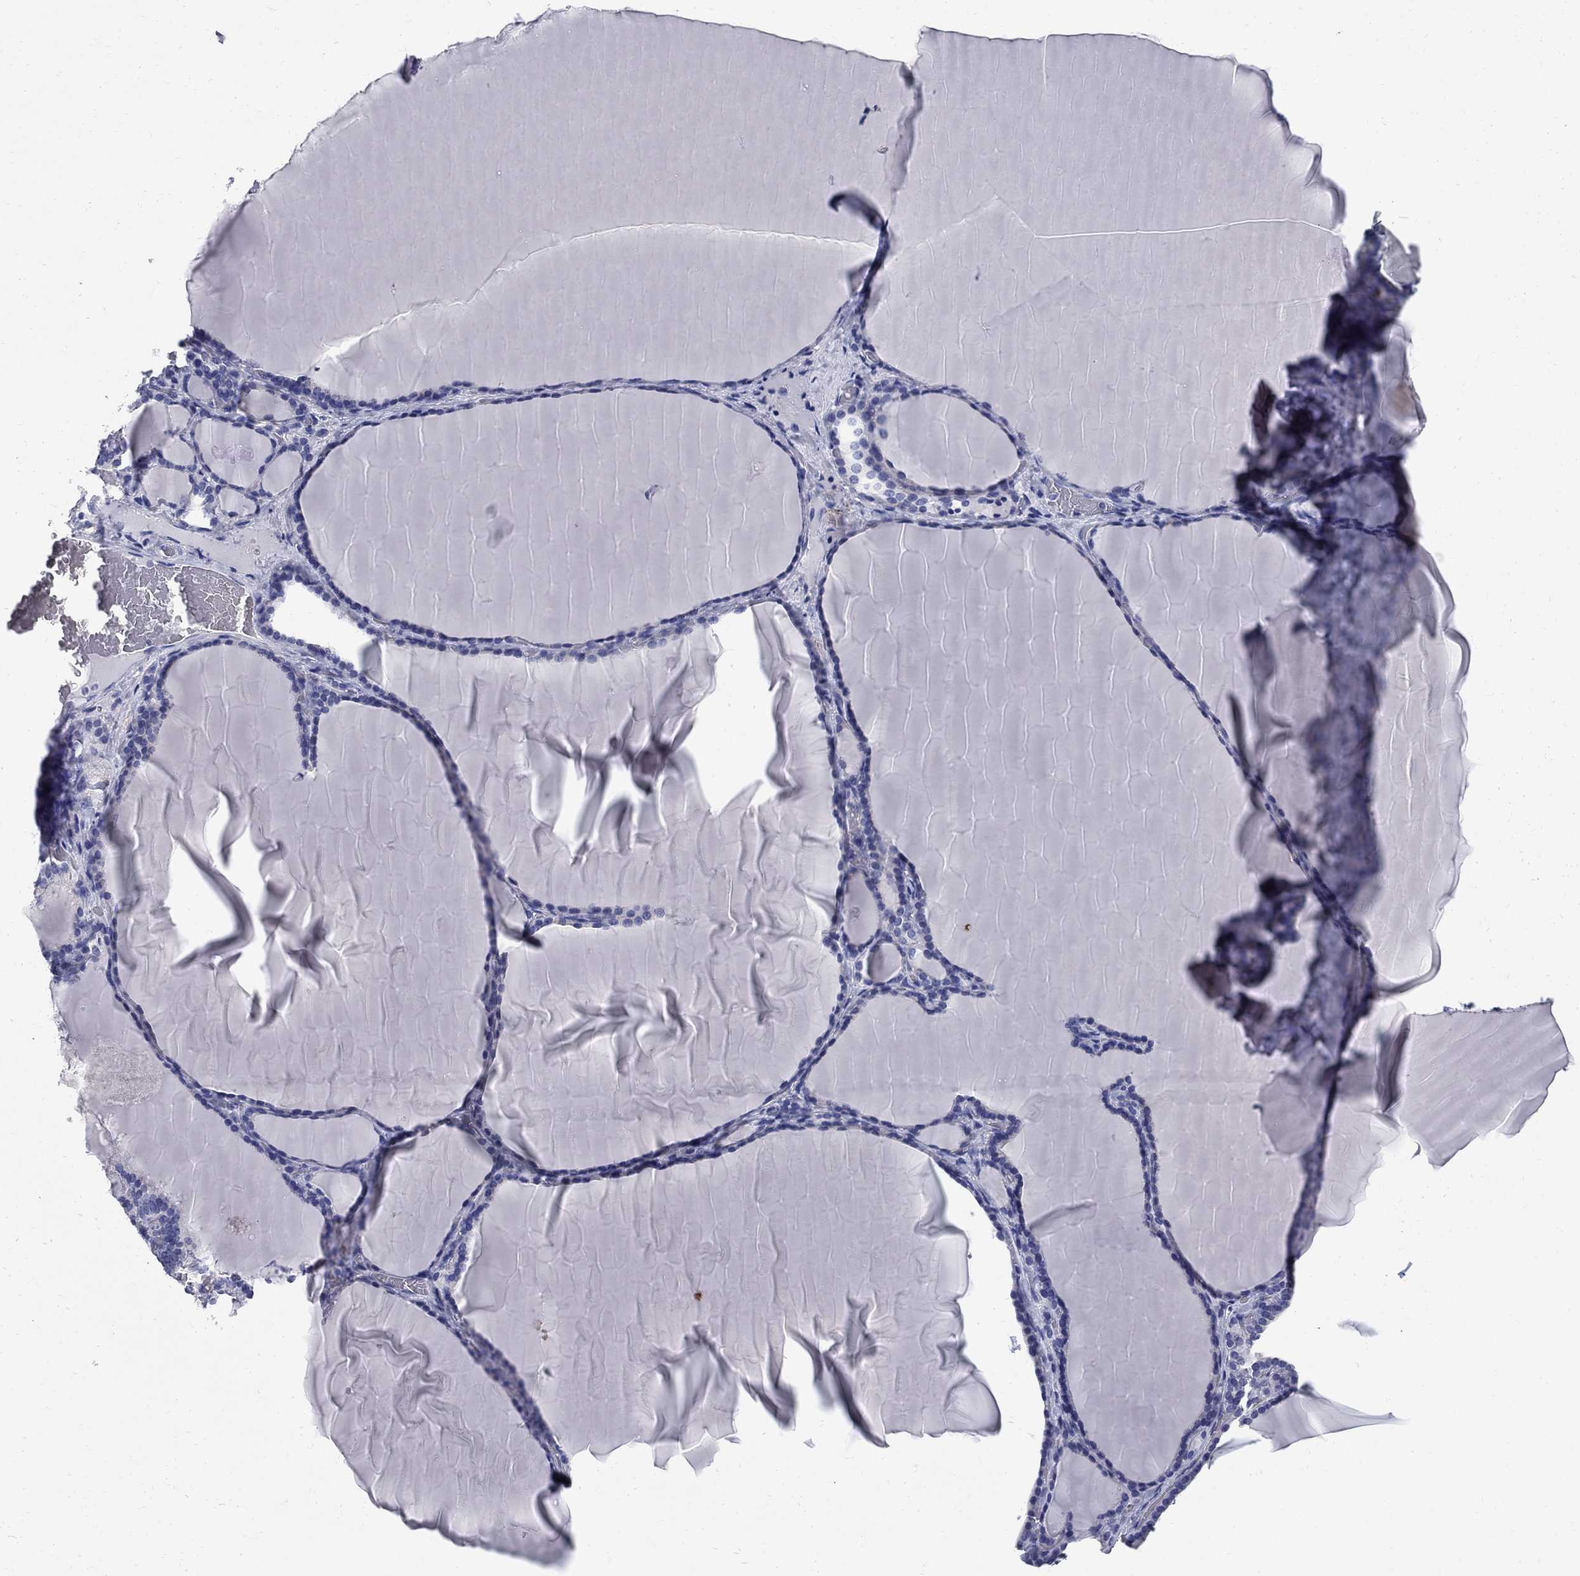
{"staining": {"intensity": "negative", "quantity": "none", "location": "none"}, "tissue": "thyroid gland", "cell_type": "Glandular cells", "image_type": "normal", "snomed": [{"axis": "morphology", "description": "Normal tissue, NOS"}, {"axis": "morphology", "description": "Hyperplasia, NOS"}, {"axis": "topography", "description": "Thyroid gland"}], "caption": "An IHC photomicrograph of benign thyroid gland is shown. There is no staining in glandular cells of thyroid gland.", "gene": "SERPINB2", "patient": {"sex": "female", "age": 27}}